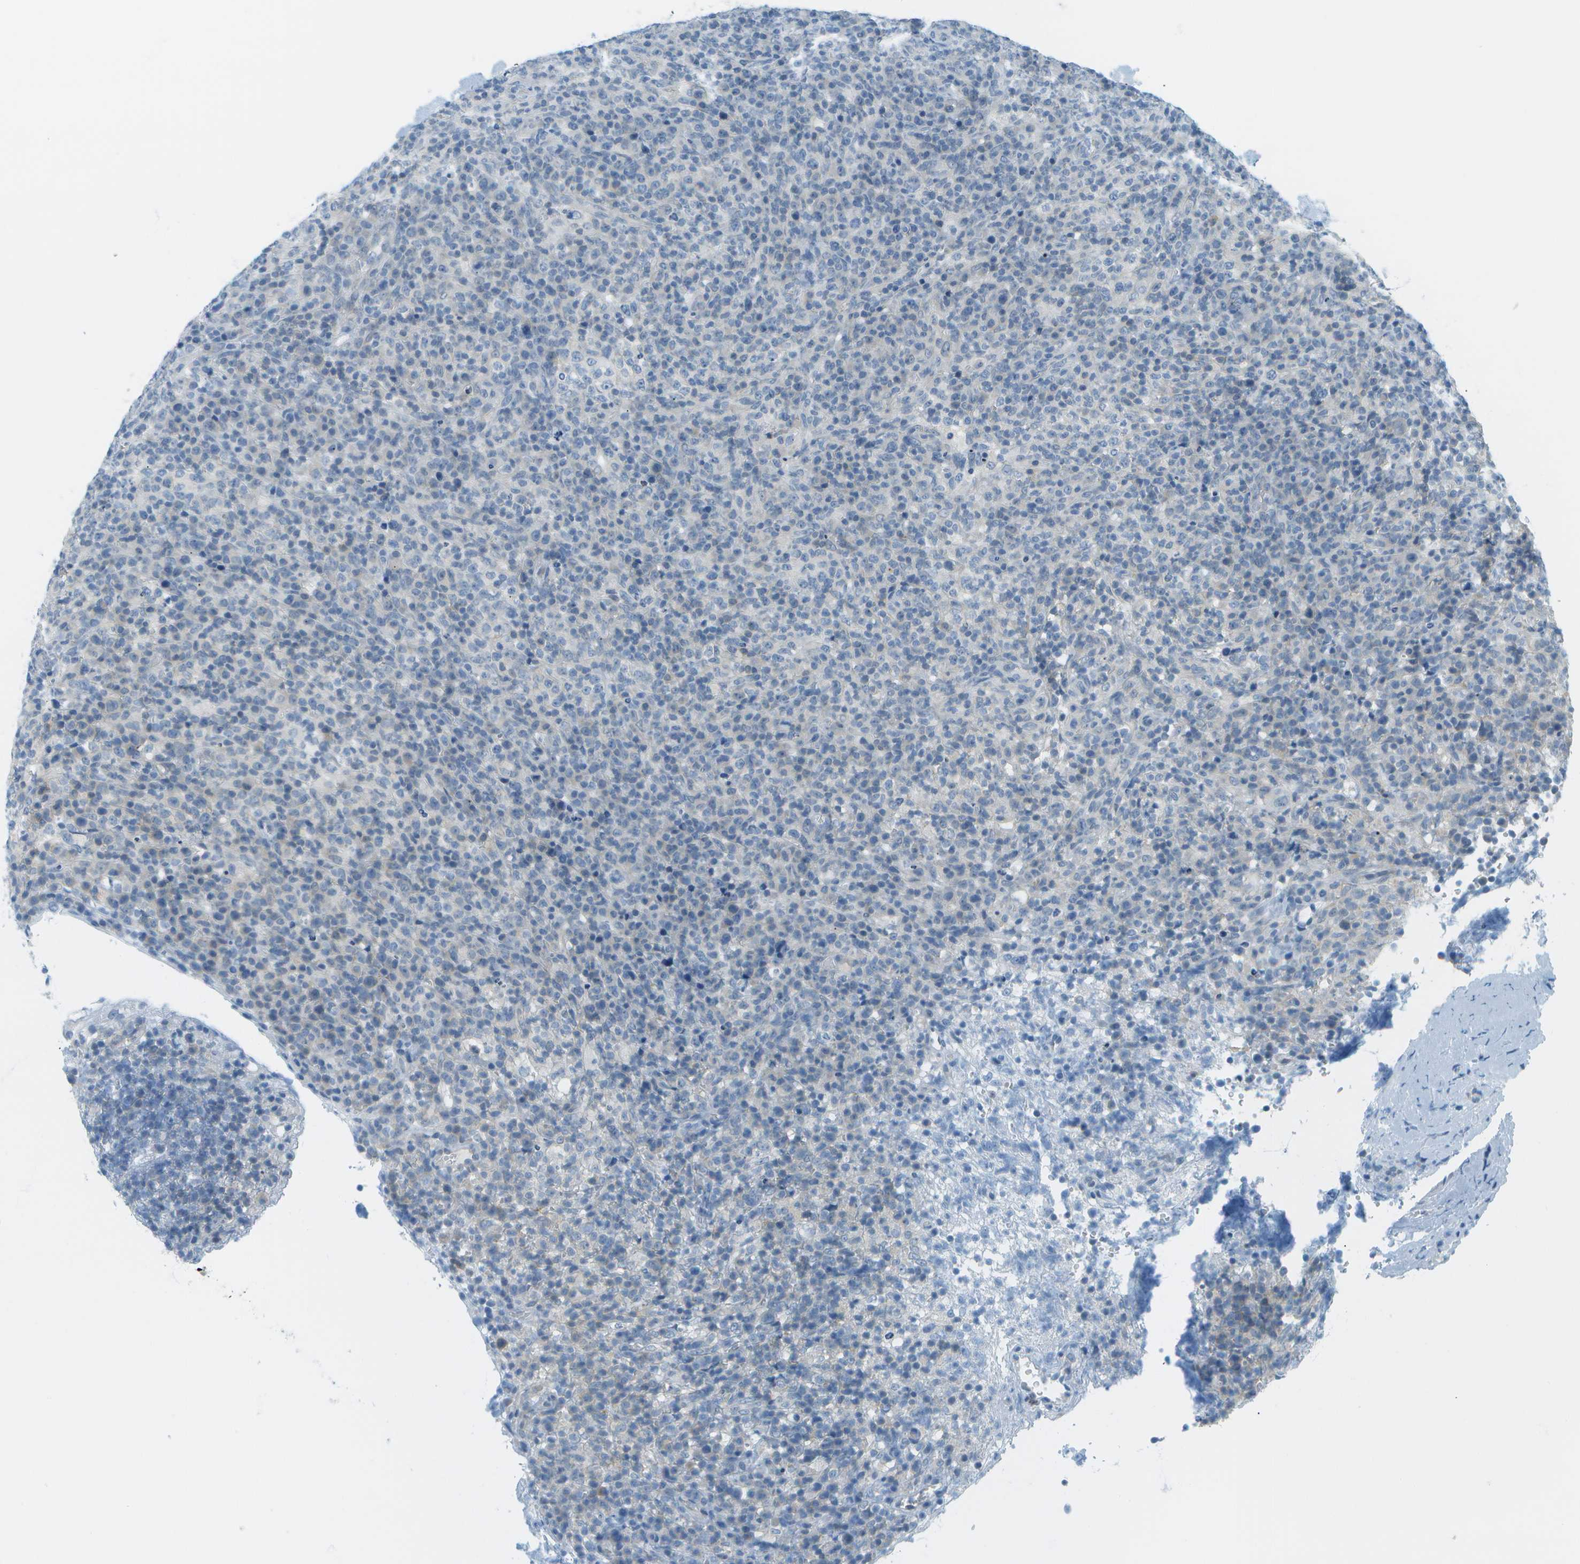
{"staining": {"intensity": "negative", "quantity": "none", "location": "none"}, "tissue": "lymphoma", "cell_type": "Tumor cells", "image_type": "cancer", "snomed": [{"axis": "morphology", "description": "Malignant lymphoma, non-Hodgkin's type, High grade"}, {"axis": "topography", "description": "Lymph node"}], "caption": "This is an immunohistochemistry micrograph of lymphoma. There is no expression in tumor cells.", "gene": "SMYD5", "patient": {"sex": "female", "age": 76}}